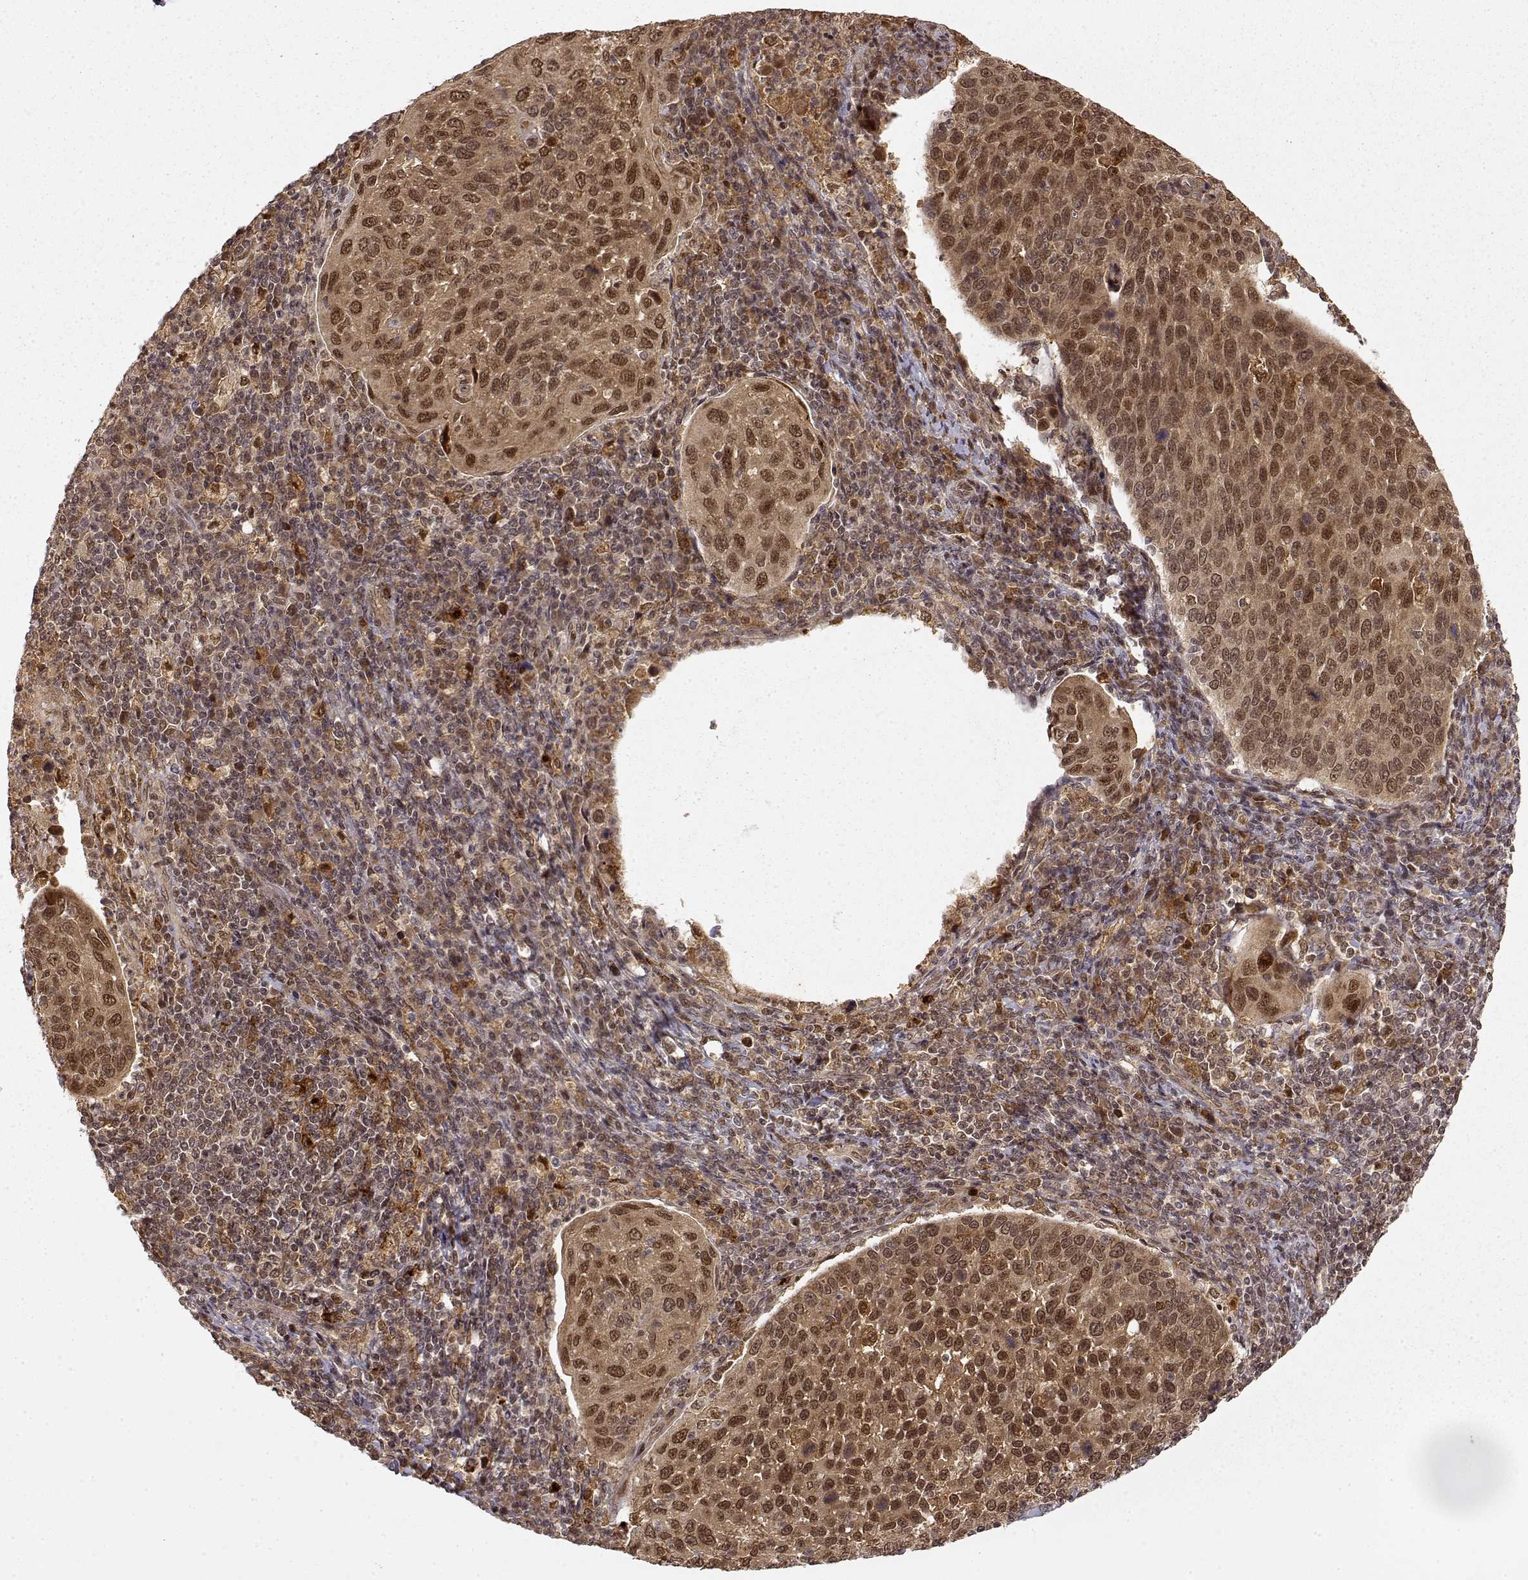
{"staining": {"intensity": "strong", "quantity": ">75%", "location": "cytoplasmic/membranous,nuclear"}, "tissue": "cervical cancer", "cell_type": "Tumor cells", "image_type": "cancer", "snomed": [{"axis": "morphology", "description": "Squamous cell carcinoma, NOS"}, {"axis": "topography", "description": "Cervix"}], "caption": "Human cervical cancer stained for a protein (brown) reveals strong cytoplasmic/membranous and nuclear positive expression in approximately >75% of tumor cells.", "gene": "MAEA", "patient": {"sex": "female", "age": 54}}